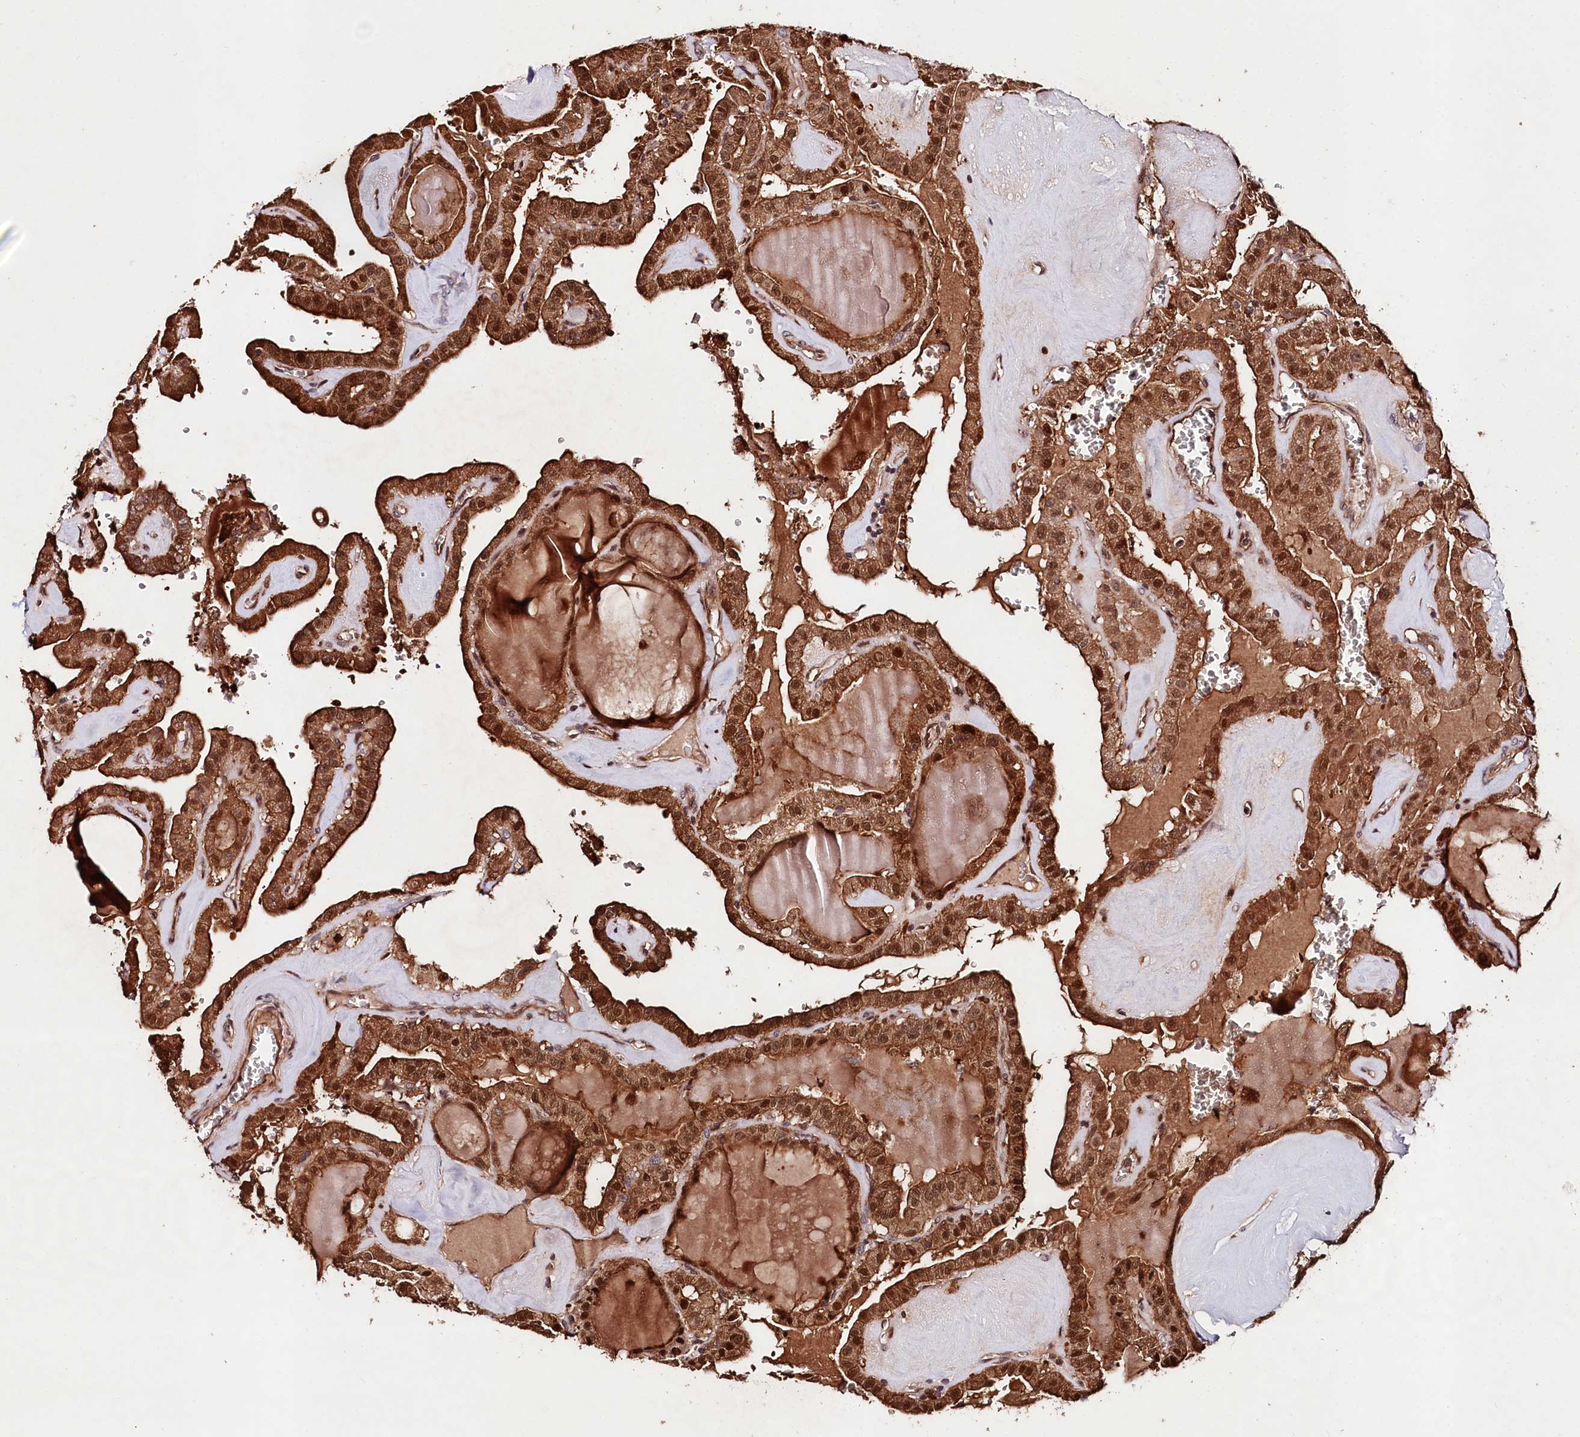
{"staining": {"intensity": "strong", "quantity": ">75%", "location": "cytoplasmic/membranous,nuclear"}, "tissue": "thyroid cancer", "cell_type": "Tumor cells", "image_type": "cancer", "snomed": [{"axis": "morphology", "description": "Papillary adenocarcinoma, NOS"}, {"axis": "topography", "description": "Thyroid gland"}], "caption": "IHC micrograph of neoplastic tissue: thyroid papillary adenocarcinoma stained using immunohistochemistry demonstrates high levels of strong protein expression localized specifically in the cytoplasmic/membranous and nuclear of tumor cells, appearing as a cytoplasmic/membranous and nuclear brown color.", "gene": "NEDD1", "patient": {"sex": "male", "age": 52}}